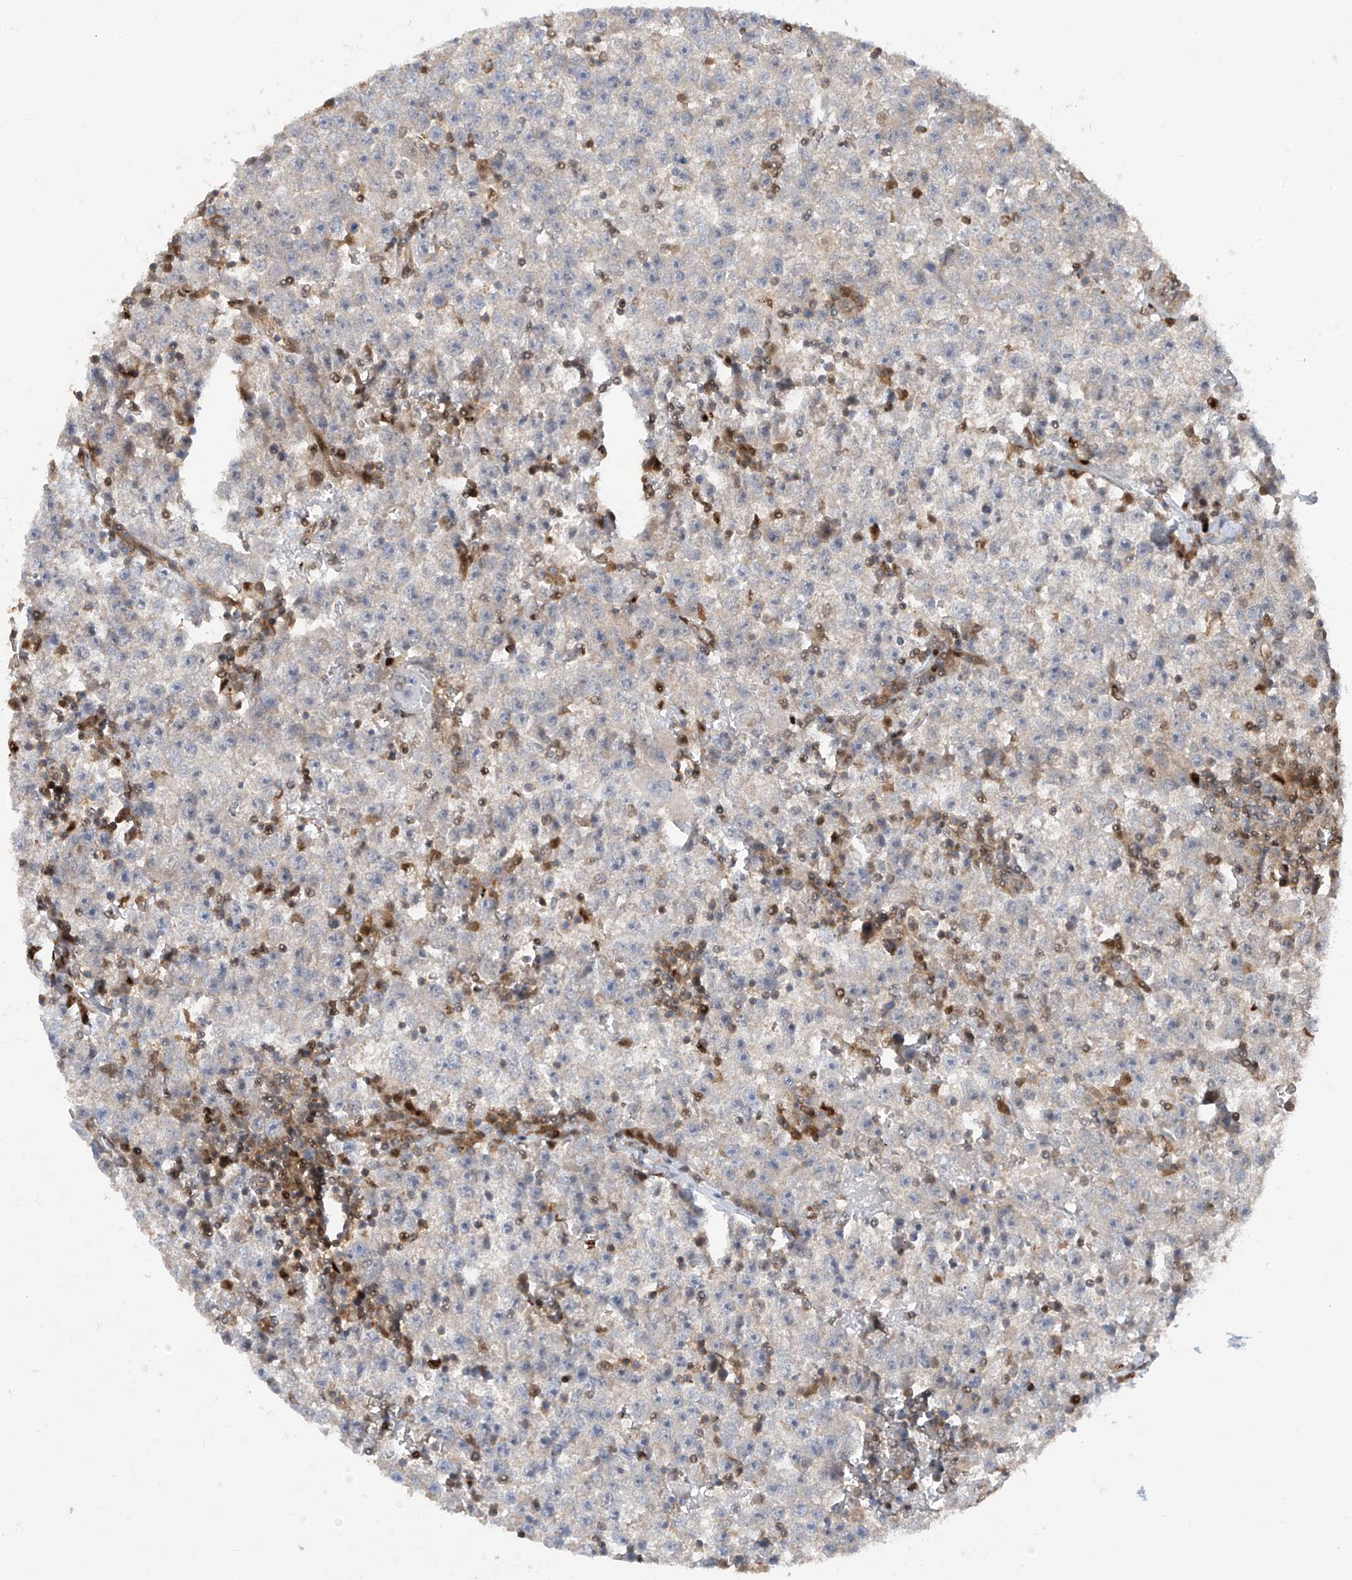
{"staining": {"intensity": "negative", "quantity": "none", "location": "none"}, "tissue": "testis cancer", "cell_type": "Tumor cells", "image_type": "cancer", "snomed": [{"axis": "morphology", "description": "Seminoma, NOS"}, {"axis": "topography", "description": "Testis"}], "caption": "High magnification brightfield microscopy of testis cancer stained with DAB (brown) and counterstained with hematoxylin (blue): tumor cells show no significant expression.", "gene": "ZNF358", "patient": {"sex": "male", "age": 22}}